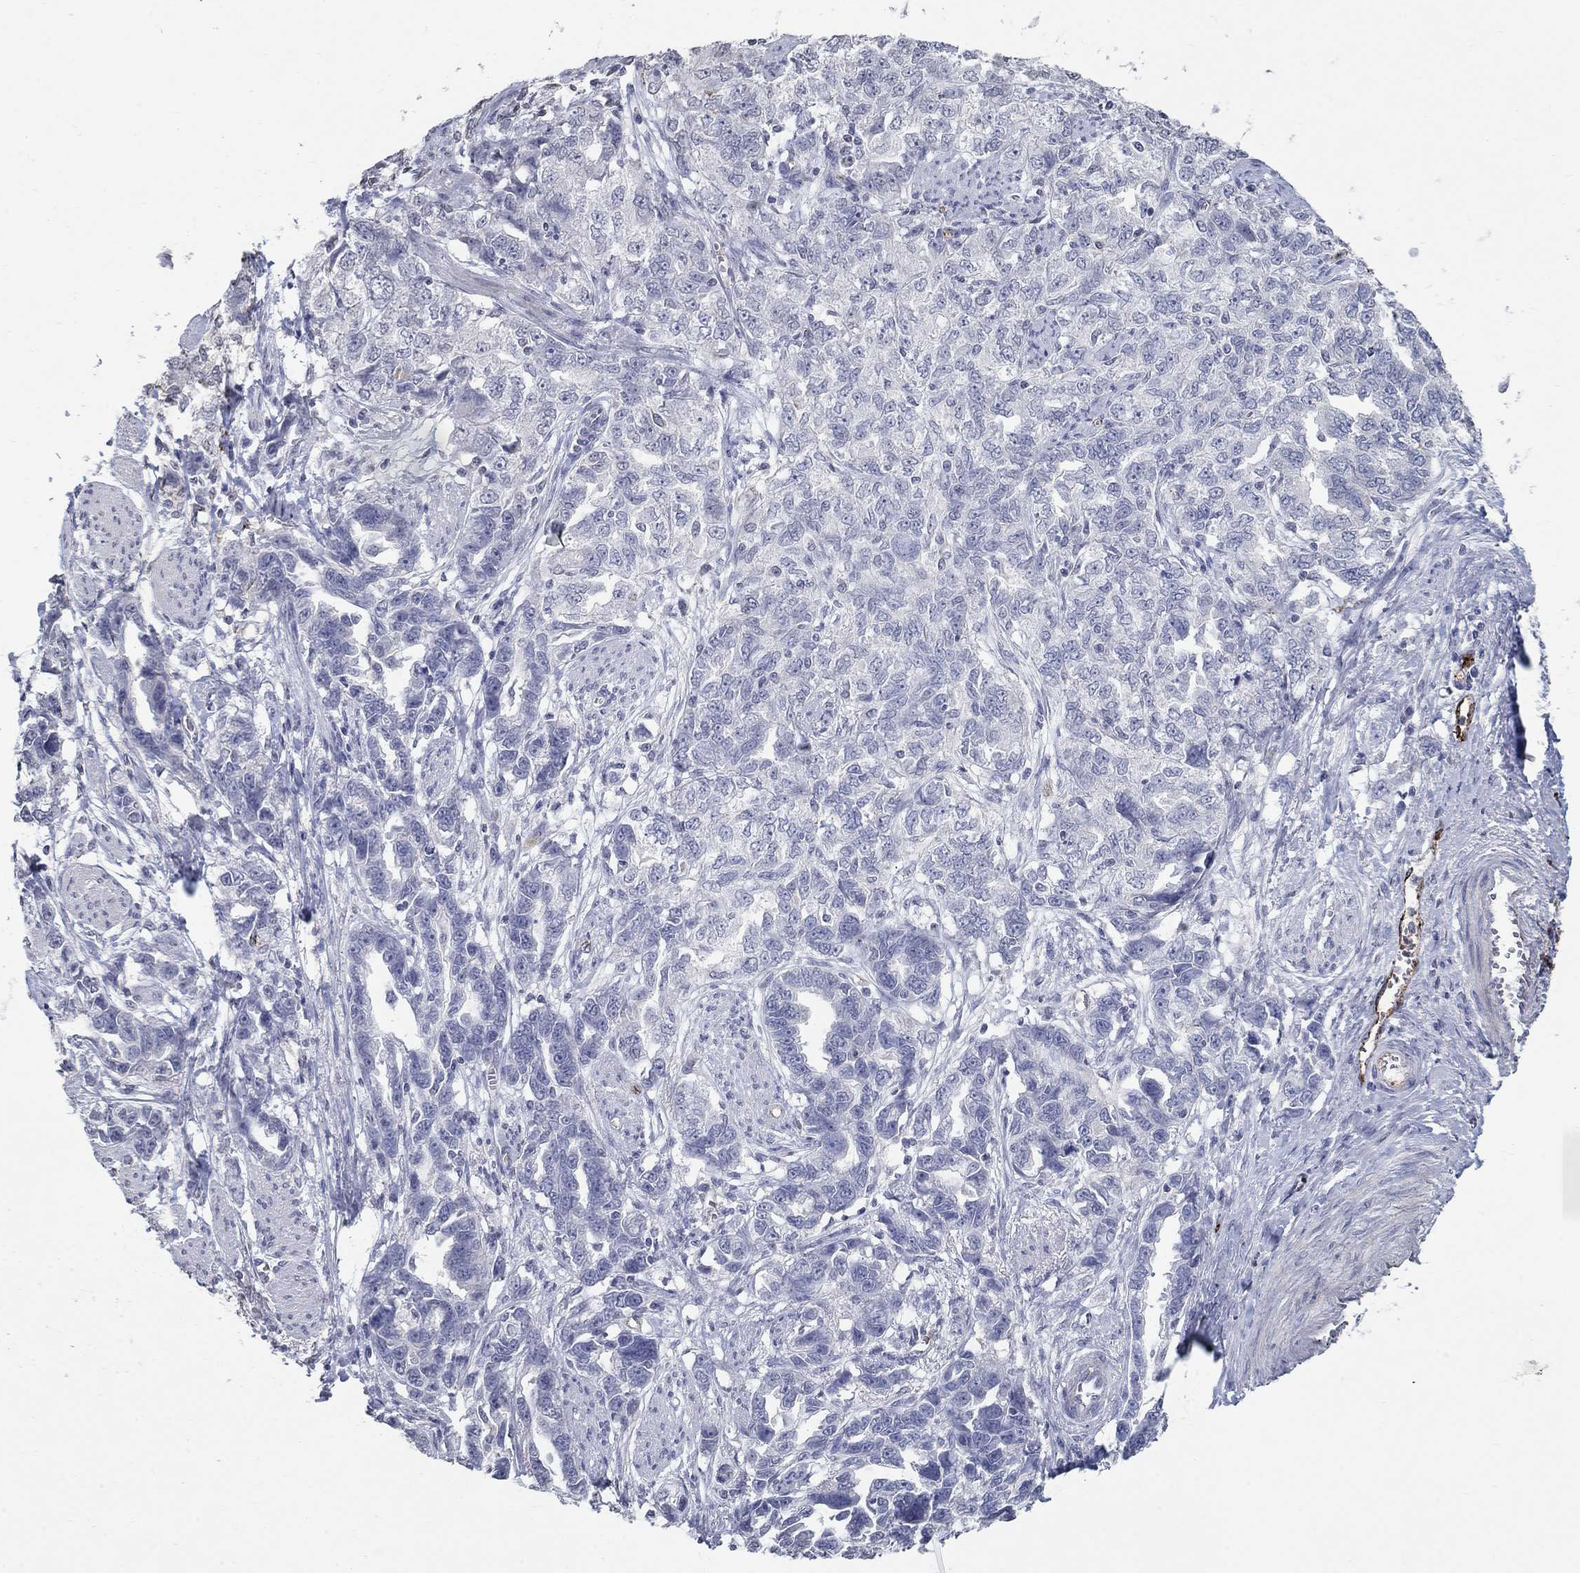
{"staining": {"intensity": "negative", "quantity": "none", "location": "none"}, "tissue": "ovarian cancer", "cell_type": "Tumor cells", "image_type": "cancer", "snomed": [{"axis": "morphology", "description": "Cystadenocarcinoma, serous, NOS"}, {"axis": "topography", "description": "Ovary"}], "caption": "This is an IHC histopathology image of human ovarian serous cystadenocarcinoma. There is no expression in tumor cells.", "gene": "TINAG", "patient": {"sex": "female", "age": 51}}